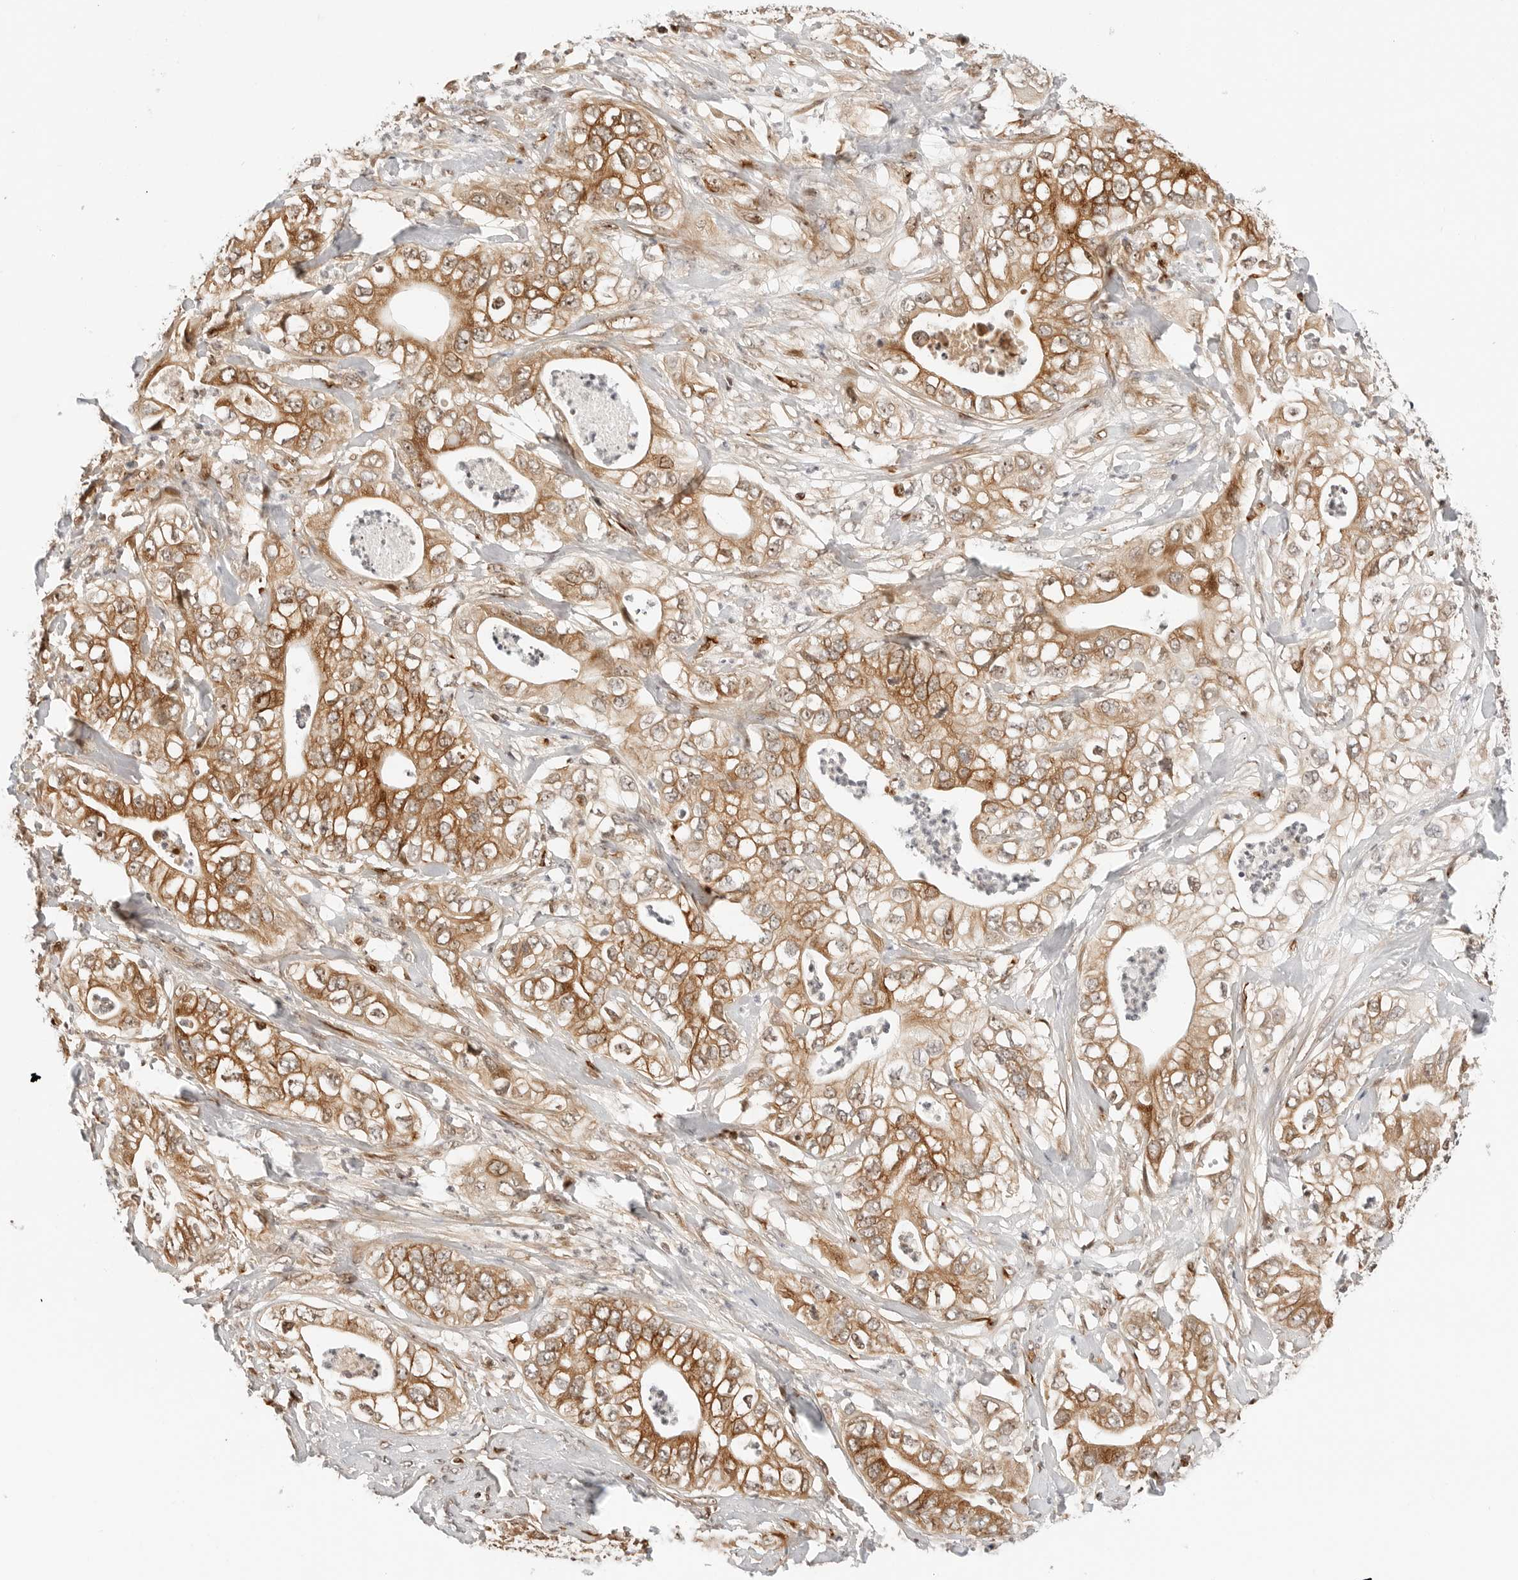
{"staining": {"intensity": "moderate", "quantity": ">75%", "location": "cytoplasmic/membranous,nuclear"}, "tissue": "pancreatic cancer", "cell_type": "Tumor cells", "image_type": "cancer", "snomed": [{"axis": "morphology", "description": "Adenocarcinoma, NOS"}, {"axis": "topography", "description": "Pancreas"}], "caption": "This micrograph displays immunohistochemistry staining of human pancreatic cancer (adenocarcinoma), with medium moderate cytoplasmic/membranous and nuclear expression in approximately >75% of tumor cells.", "gene": "GEM", "patient": {"sex": "female", "age": 78}}